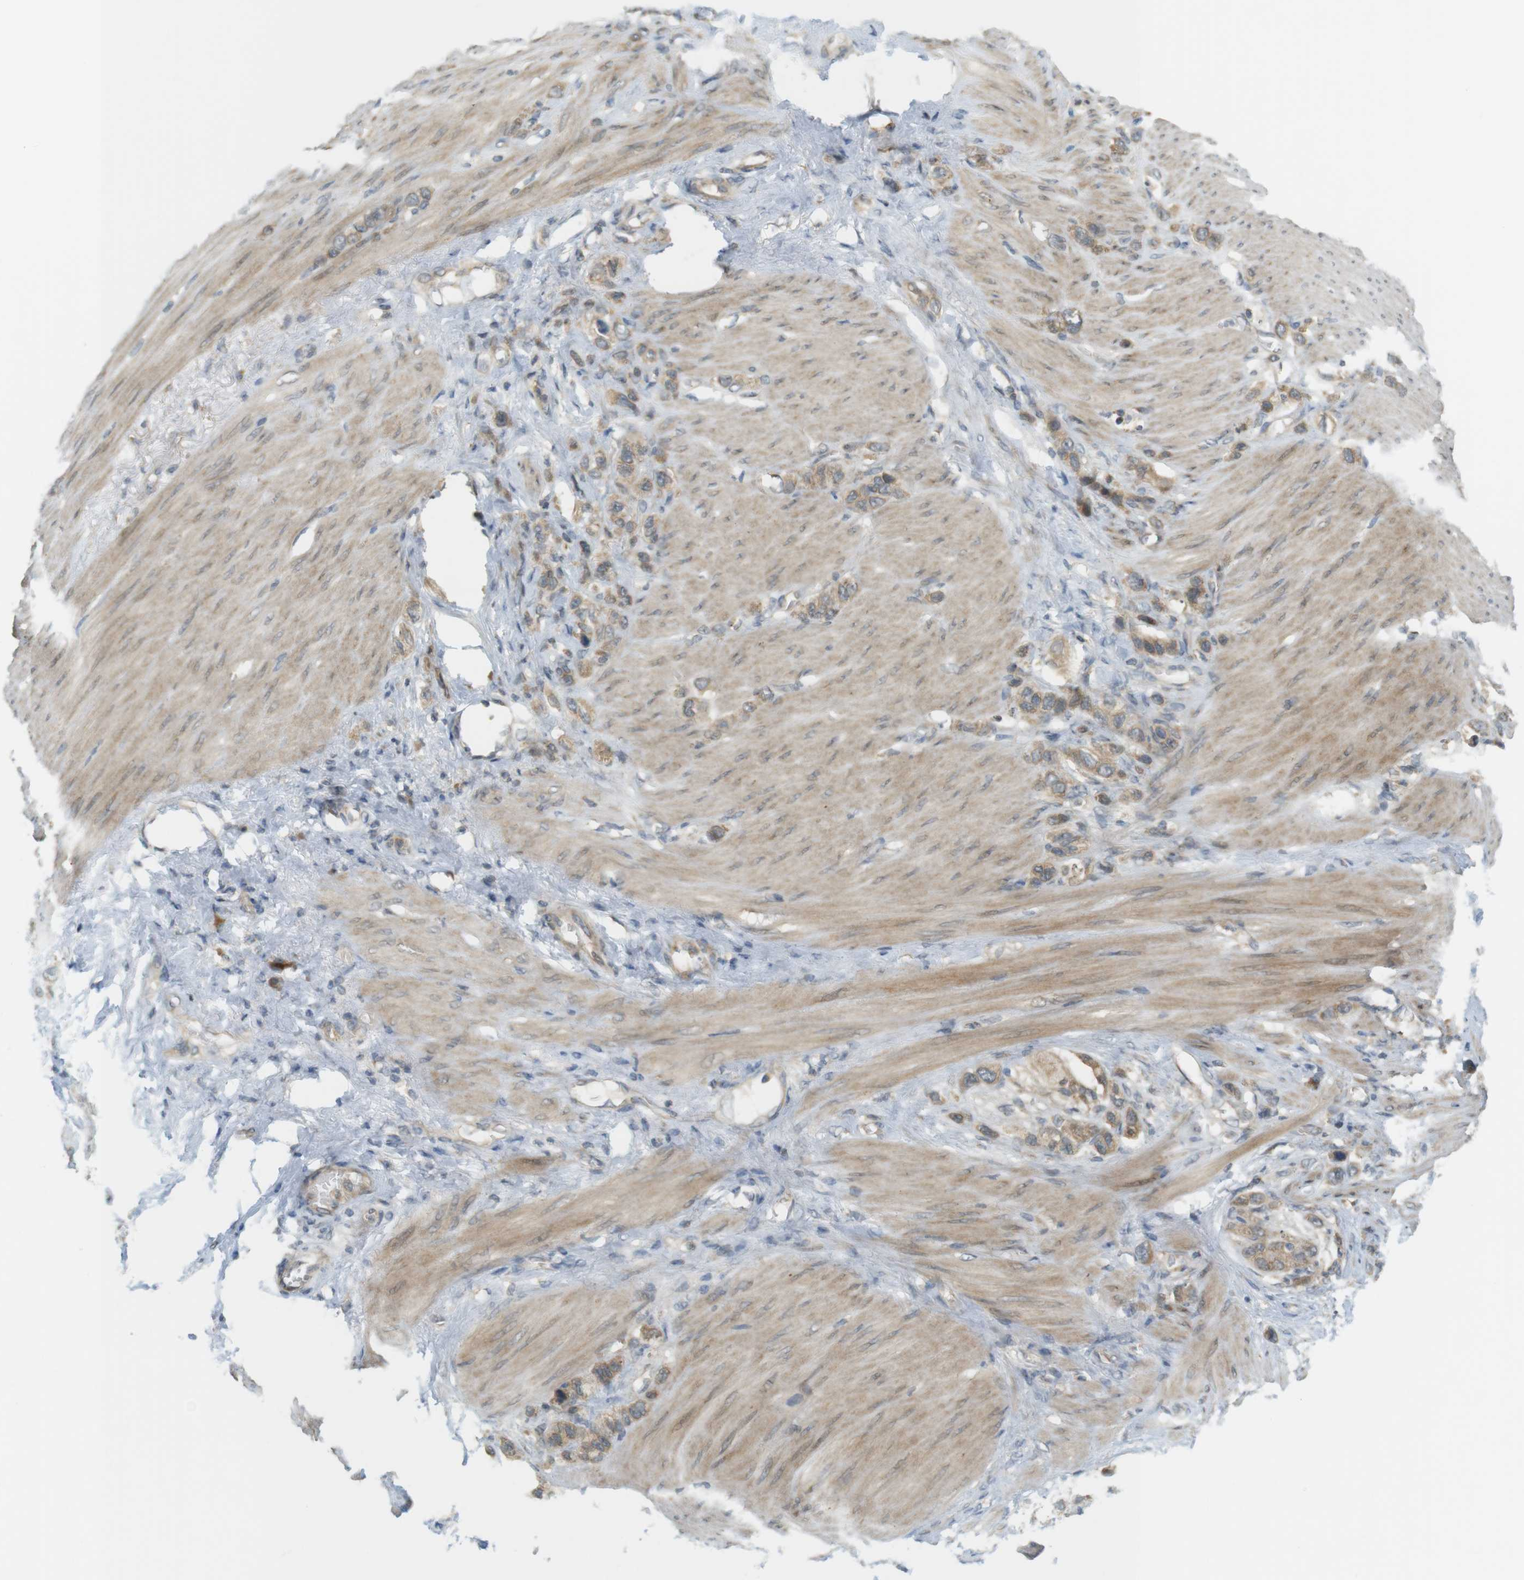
{"staining": {"intensity": "weak", "quantity": ">75%", "location": "cytoplasmic/membranous"}, "tissue": "stomach cancer", "cell_type": "Tumor cells", "image_type": "cancer", "snomed": [{"axis": "morphology", "description": "Adenocarcinoma, NOS"}, {"axis": "morphology", "description": "Adenocarcinoma, High grade"}, {"axis": "topography", "description": "Stomach, upper"}, {"axis": "topography", "description": "Stomach, lower"}], "caption": "Immunohistochemical staining of human stomach cancer (high-grade adenocarcinoma) reveals weak cytoplasmic/membranous protein expression in approximately >75% of tumor cells. (DAB (3,3'-diaminobenzidine) IHC, brown staining for protein, blue staining for nuclei).", "gene": "CLRN3", "patient": {"sex": "female", "age": 65}}